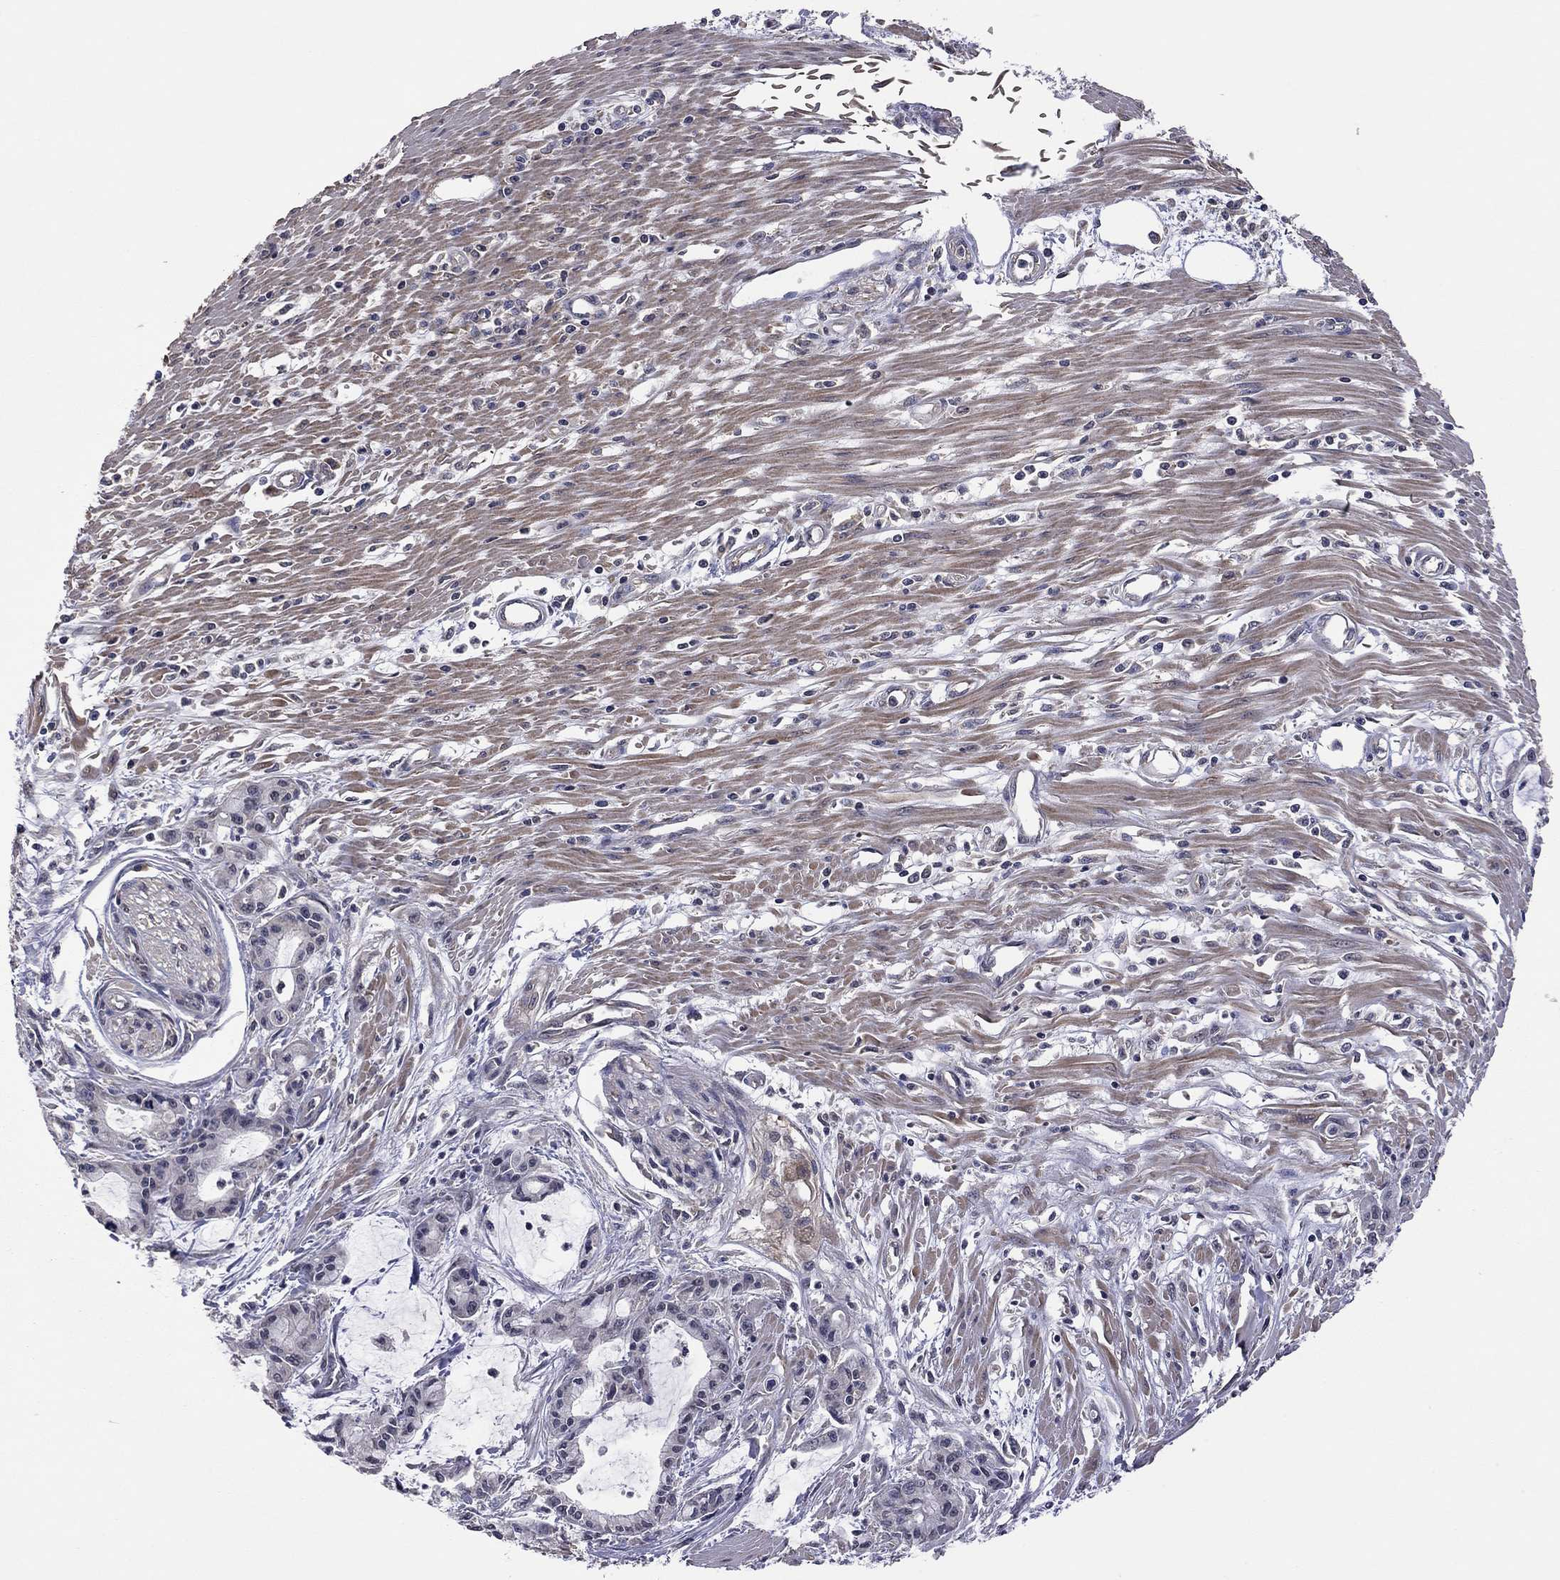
{"staining": {"intensity": "negative", "quantity": "none", "location": "none"}, "tissue": "pancreatic cancer", "cell_type": "Tumor cells", "image_type": "cancer", "snomed": [{"axis": "morphology", "description": "Adenocarcinoma, NOS"}, {"axis": "topography", "description": "Pancreas"}], "caption": "The immunohistochemistry micrograph has no significant positivity in tumor cells of pancreatic adenocarcinoma tissue.", "gene": "TSNARE1", "patient": {"sex": "male", "age": 48}}